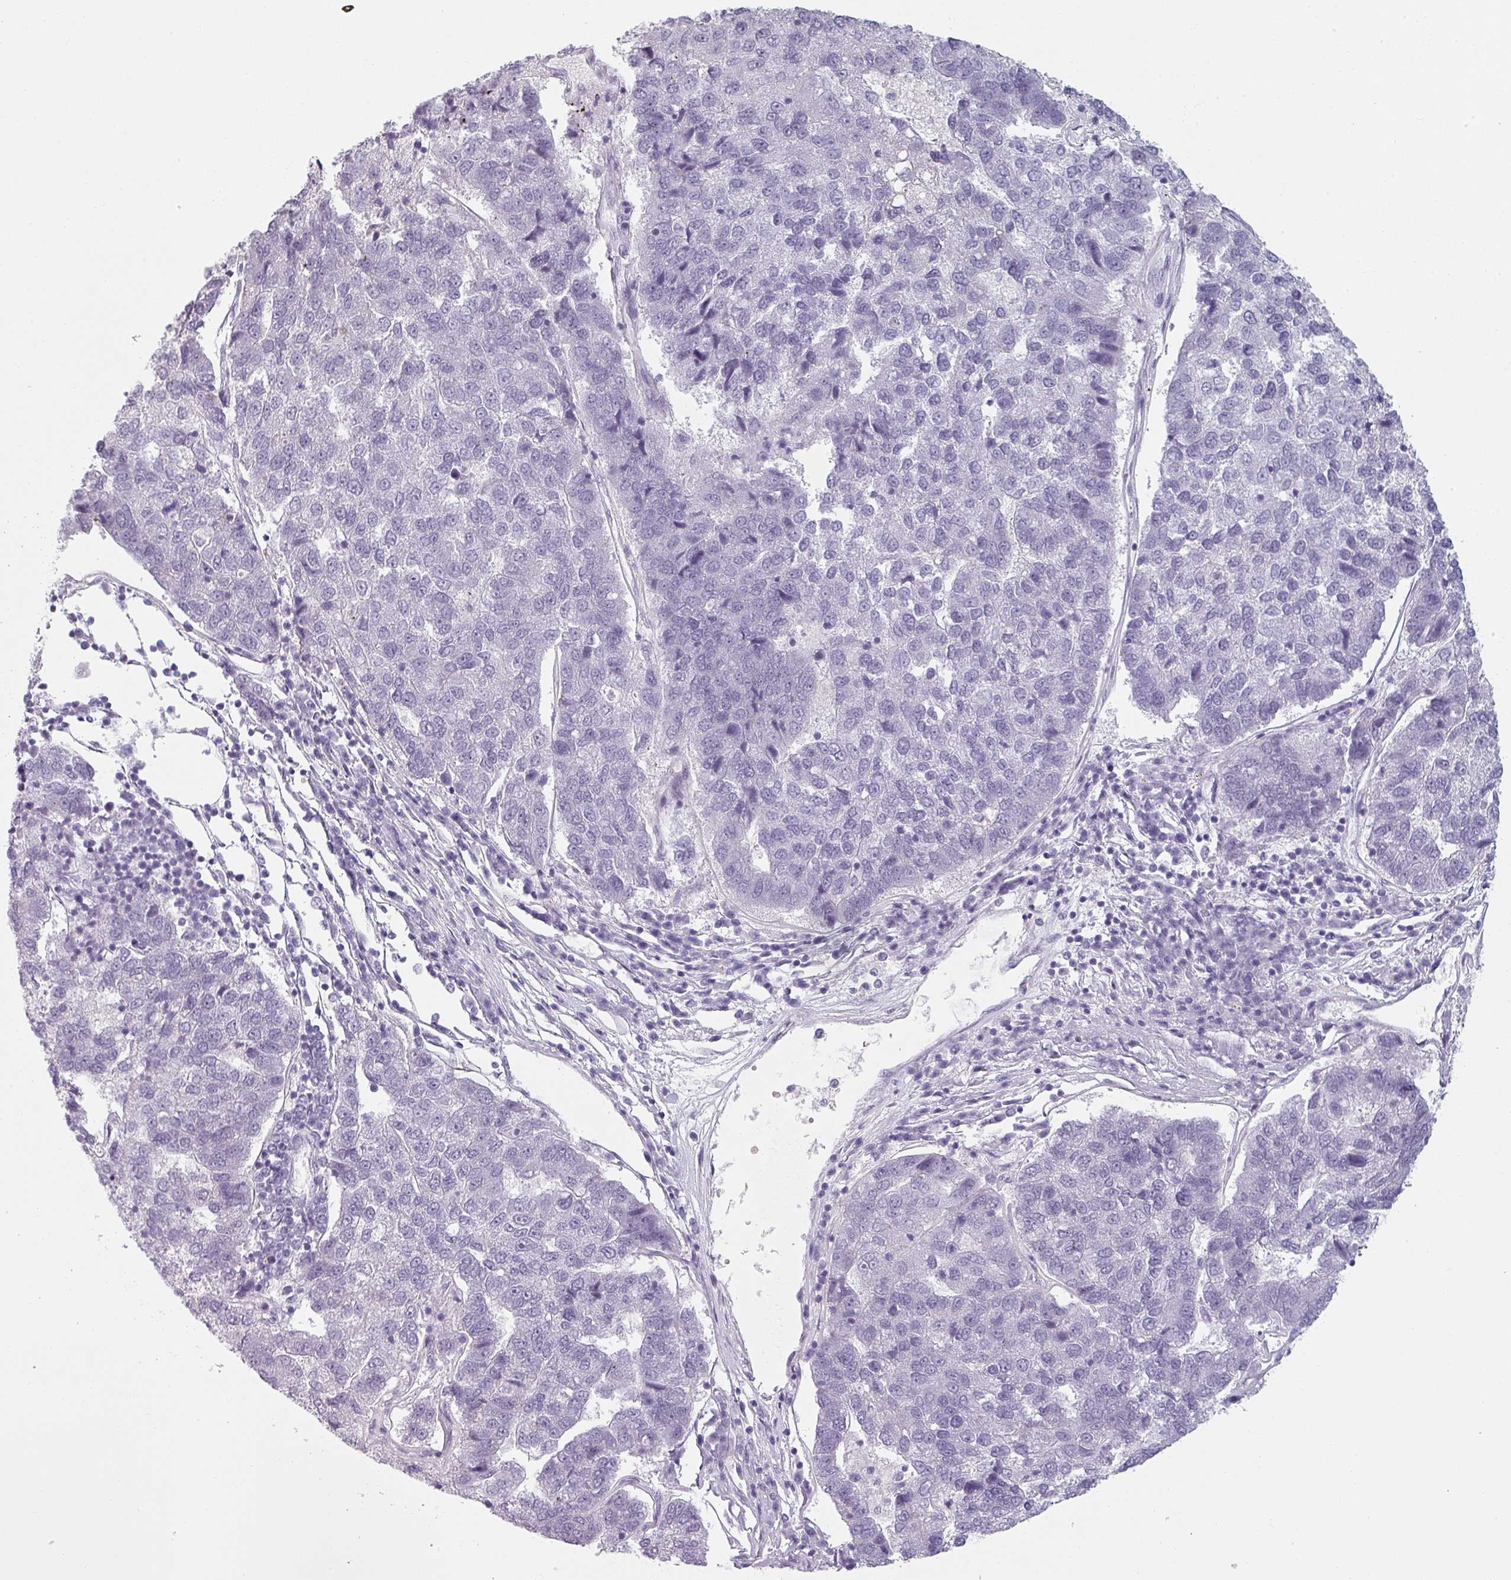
{"staining": {"intensity": "negative", "quantity": "none", "location": "none"}, "tissue": "pancreatic cancer", "cell_type": "Tumor cells", "image_type": "cancer", "snomed": [{"axis": "morphology", "description": "Adenocarcinoma, NOS"}, {"axis": "topography", "description": "Pancreas"}], "caption": "Tumor cells show no significant protein expression in adenocarcinoma (pancreatic).", "gene": "SFTPA1", "patient": {"sex": "female", "age": 61}}